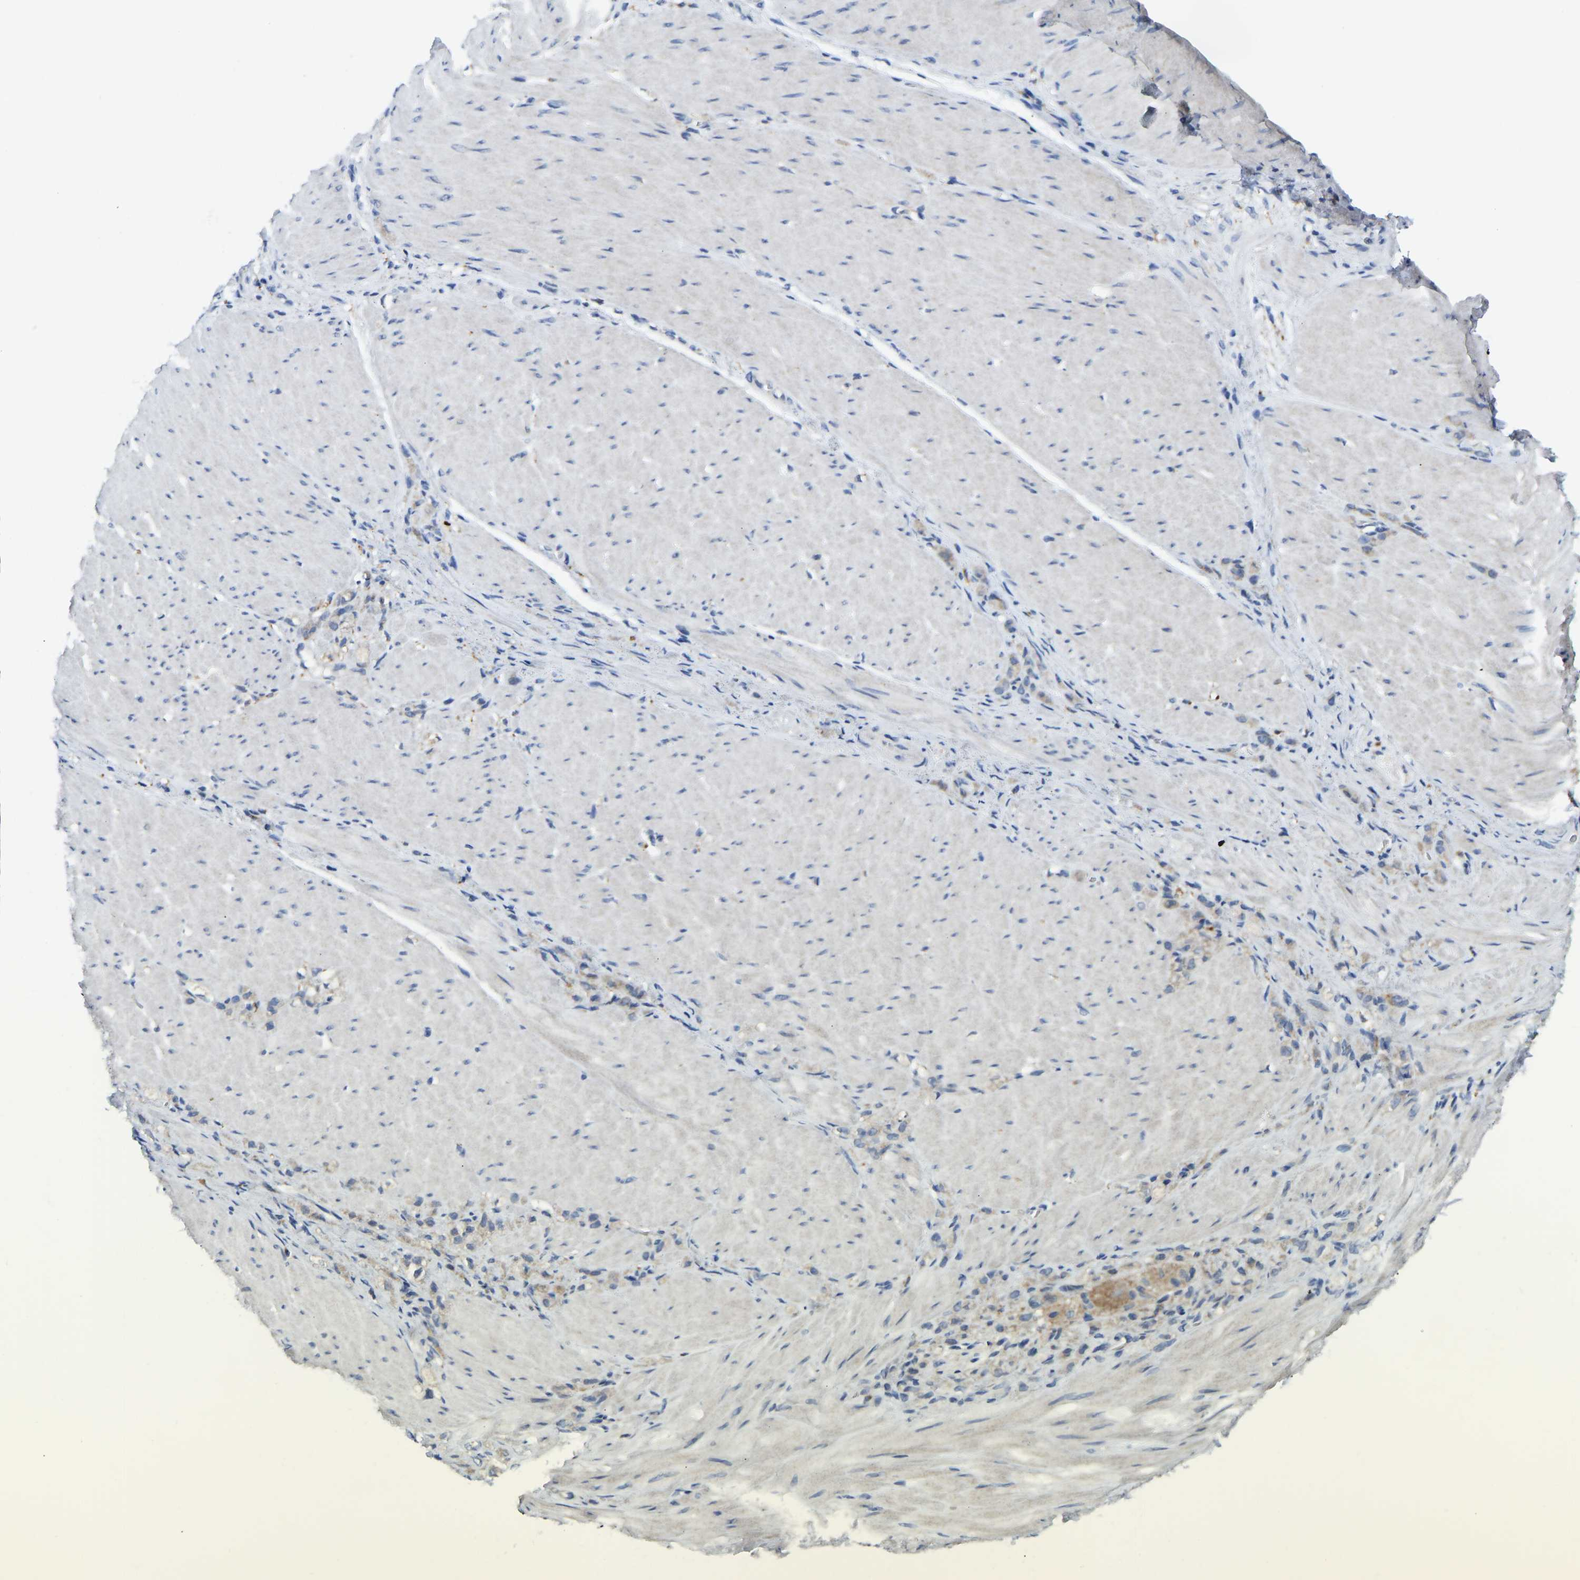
{"staining": {"intensity": "weak", "quantity": "25%-75%", "location": "cytoplasmic/membranous"}, "tissue": "stomach cancer", "cell_type": "Tumor cells", "image_type": "cancer", "snomed": [{"axis": "morphology", "description": "Normal tissue, NOS"}, {"axis": "morphology", "description": "Adenocarcinoma, NOS"}, {"axis": "topography", "description": "Stomach"}], "caption": "Tumor cells demonstrate weak cytoplasmic/membranous staining in approximately 25%-75% of cells in stomach adenocarcinoma.", "gene": "ATP6V1E1", "patient": {"sex": "male", "age": 82}}